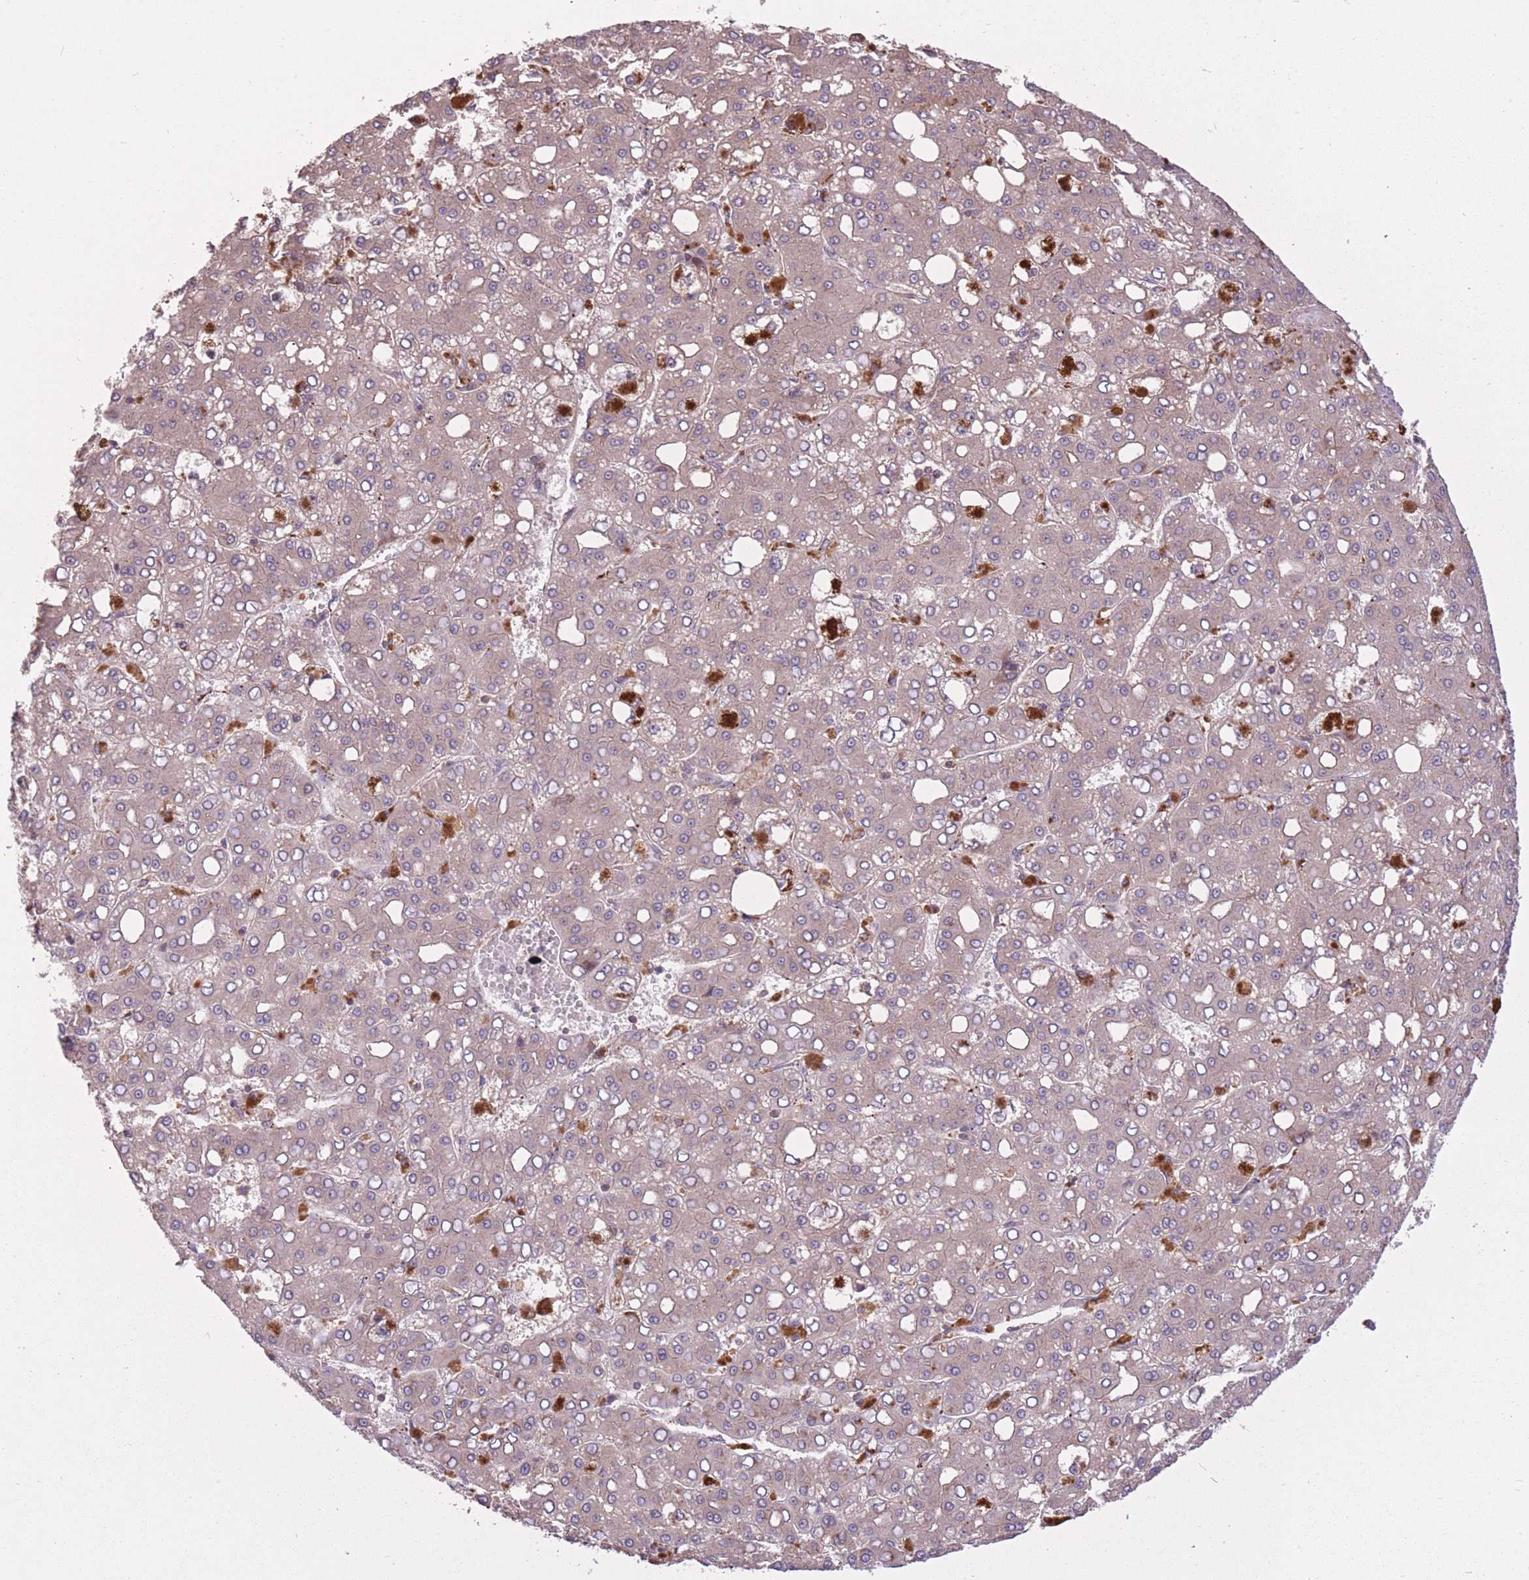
{"staining": {"intensity": "weak", "quantity": "<25%", "location": "cytoplasmic/membranous"}, "tissue": "liver cancer", "cell_type": "Tumor cells", "image_type": "cancer", "snomed": [{"axis": "morphology", "description": "Carcinoma, Hepatocellular, NOS"}, {"axis": "topography", "description": "Liver"}], "caption": "IHC photomicrograph of neoplastic tissue: human liver cancer stained with DAB (3,3'-diaminobenzidine) shows no significant protein expression in tumor cells. The staining is performed using DAB (3,3'-diaminobenzidine) brown chromogen with nuclei counter-stained in using hematoxylin.", "gene": "POLR3F", "patient": {"sex": "male", "age": 65}}